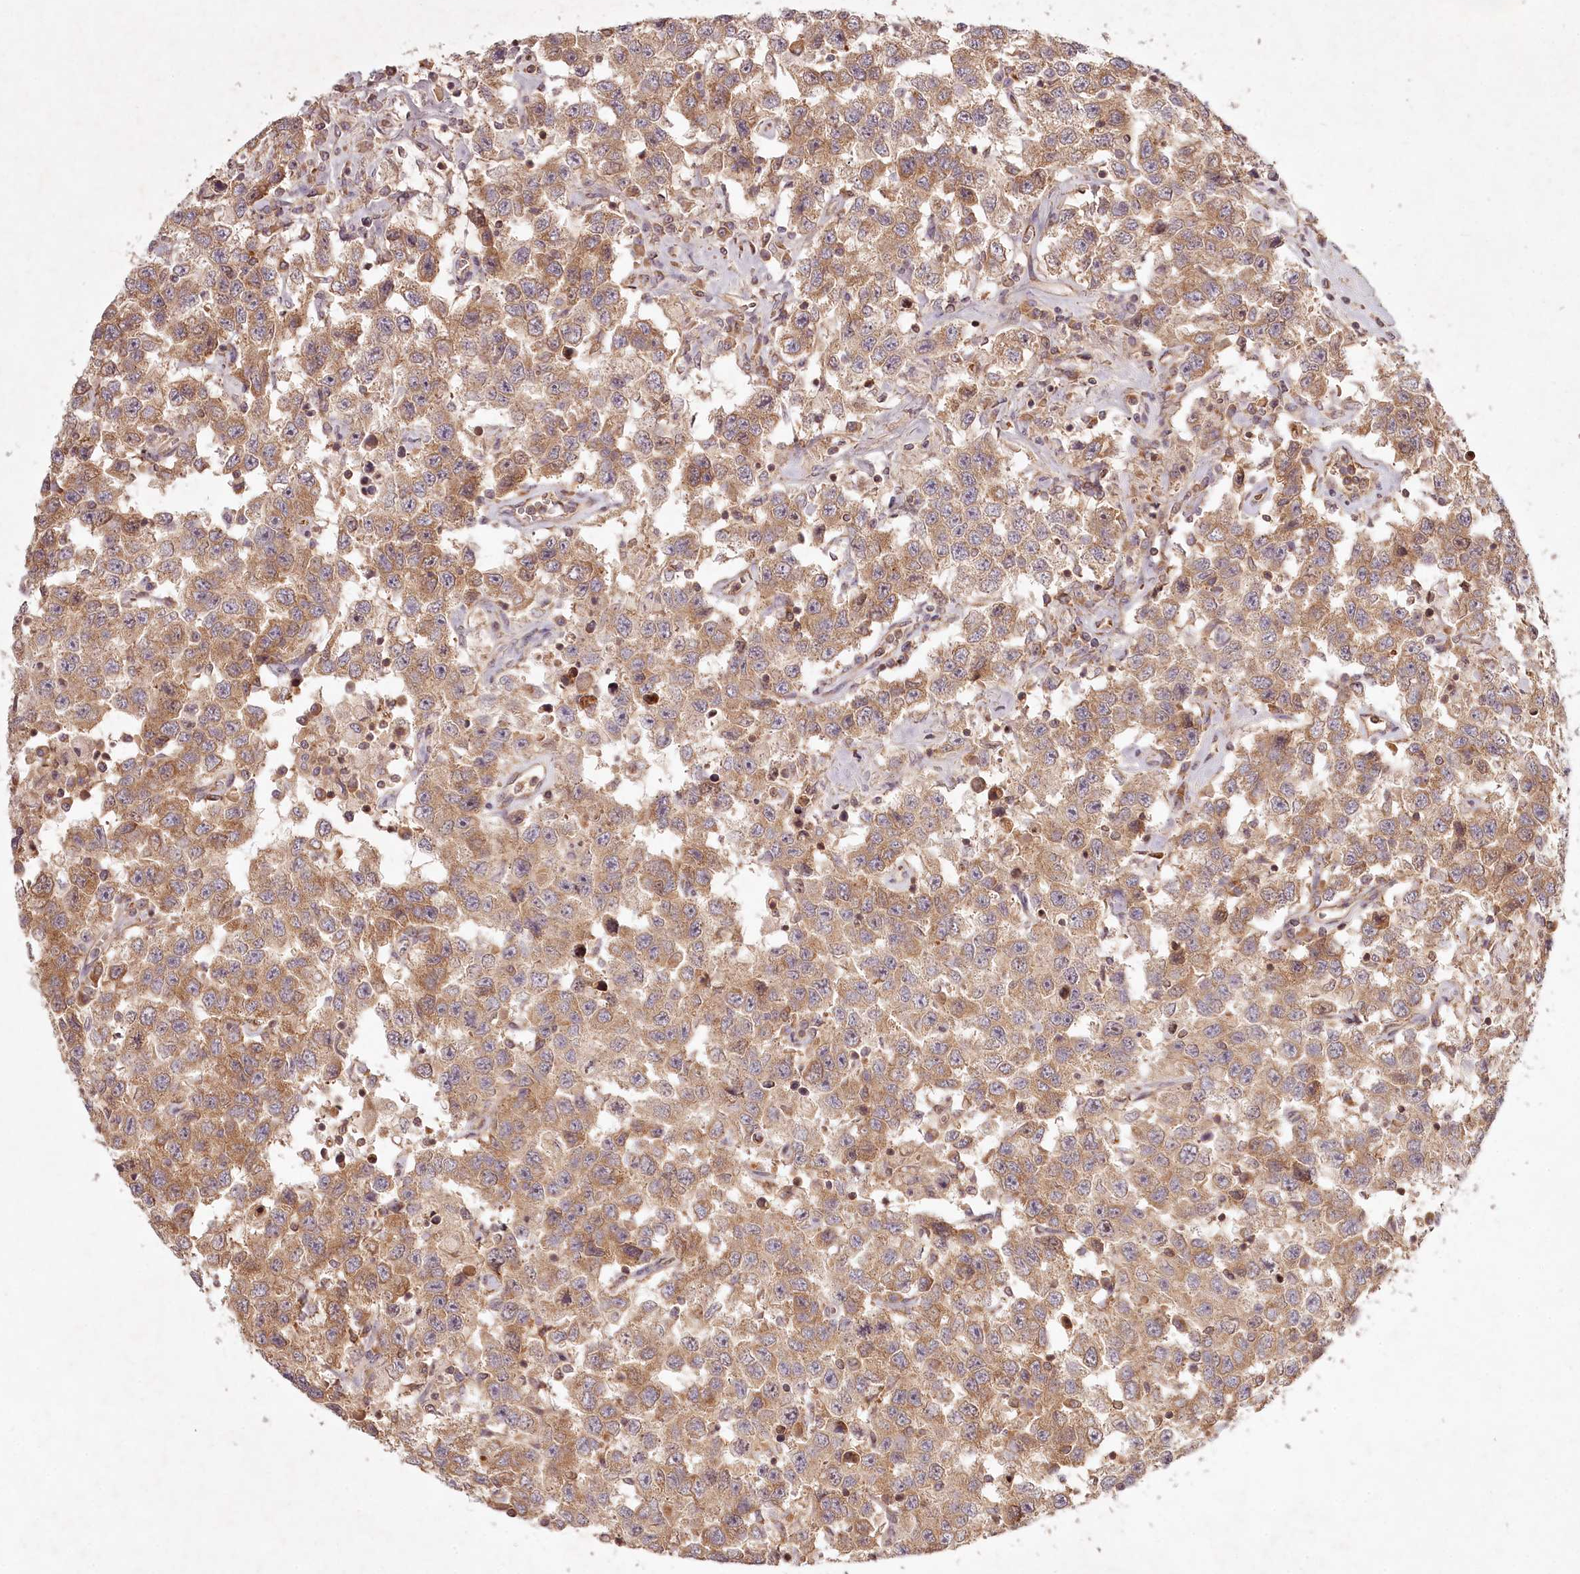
{"staining": {"intensity": "moderate", "quantity": ">75%", "location": "cytoplasmic/membranous"}, "tissue": "testis cancer", "cell_type": "Tumor cells", "image_type": "cancer", "snomed": [{"axis": "morphology", "description": "Seminoma, NOS"}, {"axis": "topography", "description": "Testis"}], "caption": "Testis seminoma stained for a protein (brown) shows moderate cytoplasmic/membranous positive staining in approximately >75% of tumor cells.", "gene": "TMIE", "patient": {"sex": "male", "age": 41}}